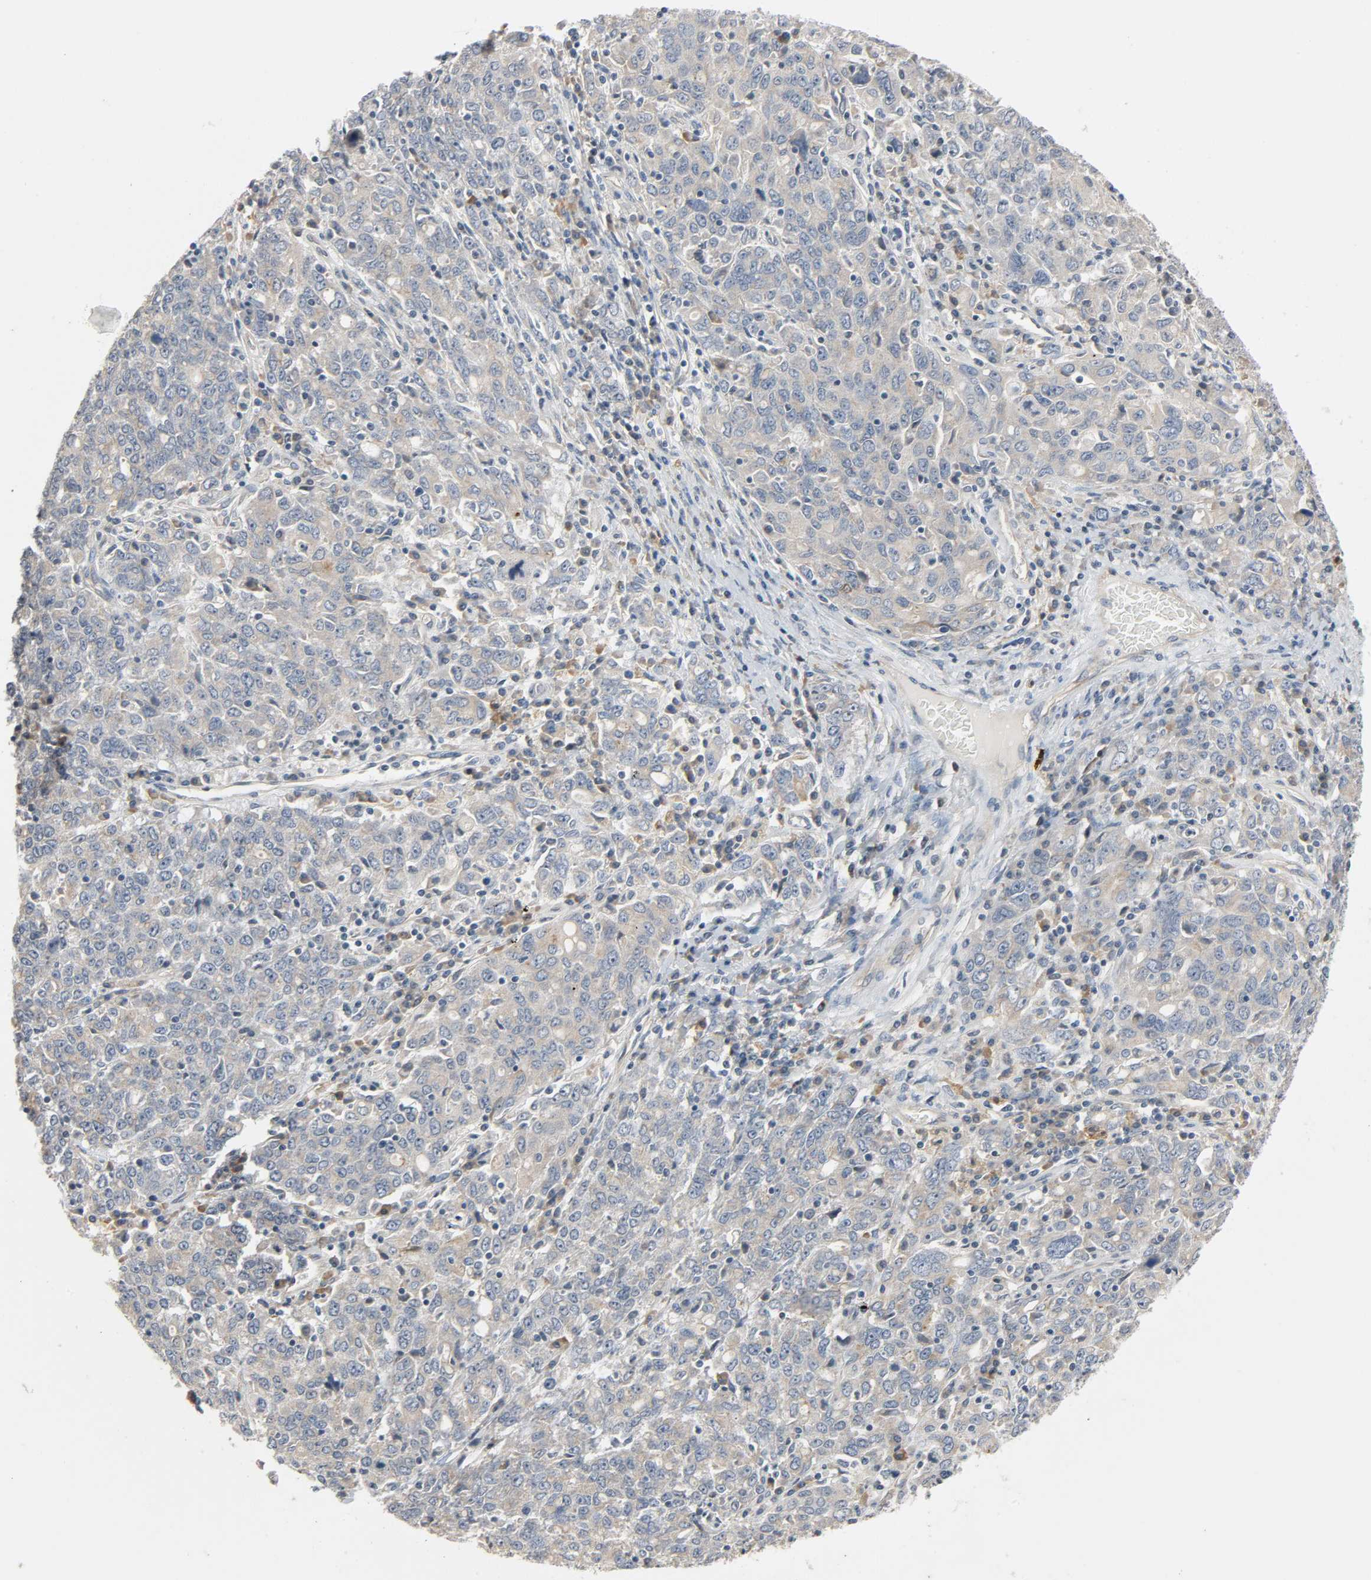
{"staining": {"intensity": "weak", "quantity": "25%-75%", "location": "cytoplasmic/membranous"}, "tissue": "ovarian cancer", "cell_type": "Tumor cells", "image_type": "cancer", "snomed": [{"axis": "morphology", "description": "Carcinoma, endometroid"}, {"axis": "topography", "description": "Ovary"}], "caption": "Tumor cells reveal weak cytoplasmic/membranous positivity in about 25%-75% of cells in endometroid carcinoma (ovarian).", "gene": "LIMCH1", "patient": {"sex": "female", "age": 62}}